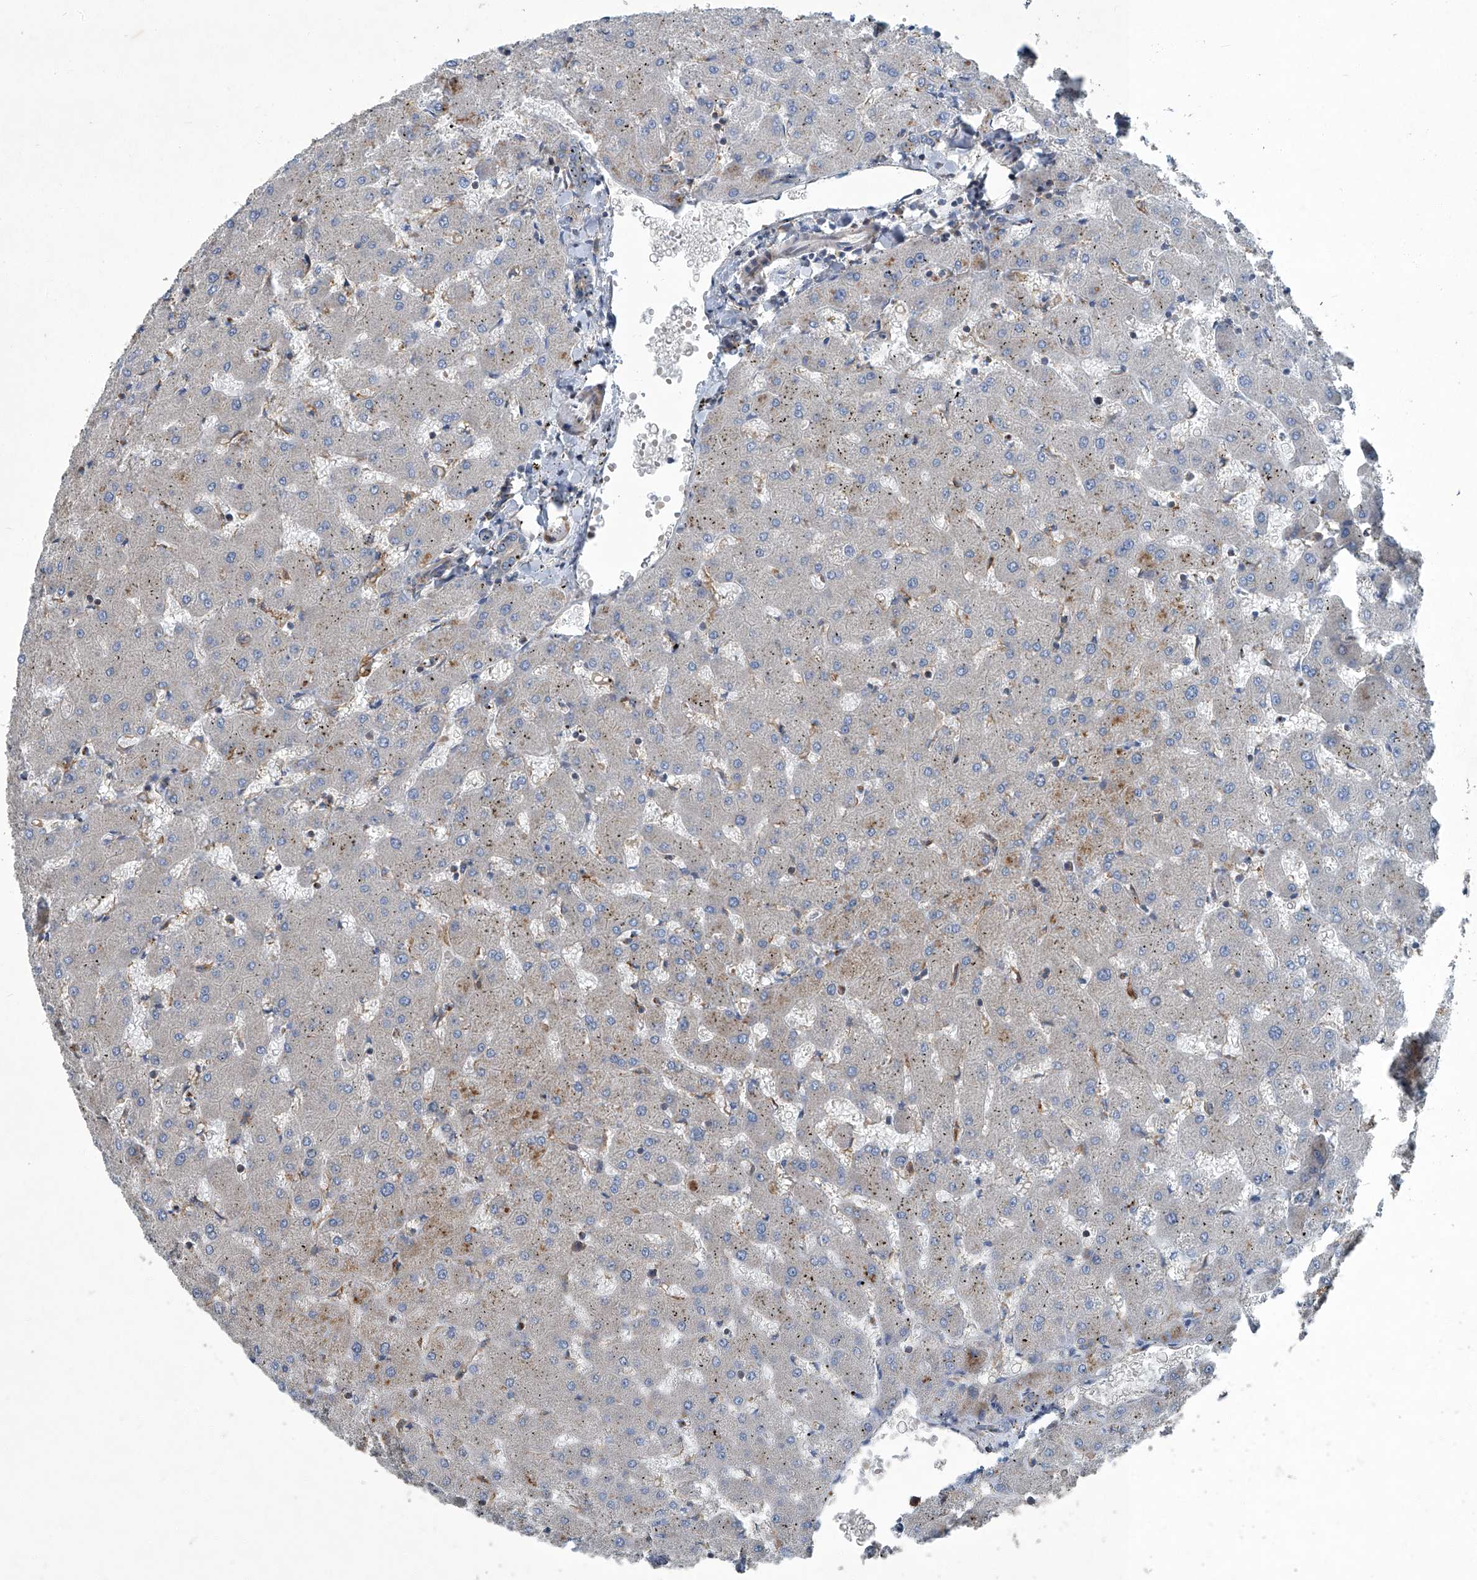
{"staining": {"intensity": "weak", "quantity": "<25%", "location": "cytoplasmic/membranous"}, "tissue": "liver", "cell_type": "Cholangiocytes", "image_type": "normal", "snomed": [{"axis": "morphology", "description": "Normal tissue, NOS"}, {"axis": "topography", "description": "Liver"}], "caption": "A high-resolution photomicrograph shows IHC staining of normal liver, which demonstrates no significant positivity in cholangiocytes. (DAB IHC with hematoxylin counter stain).", "gene": "PIGH", "patient": {"sex": "female", "age": 63}}